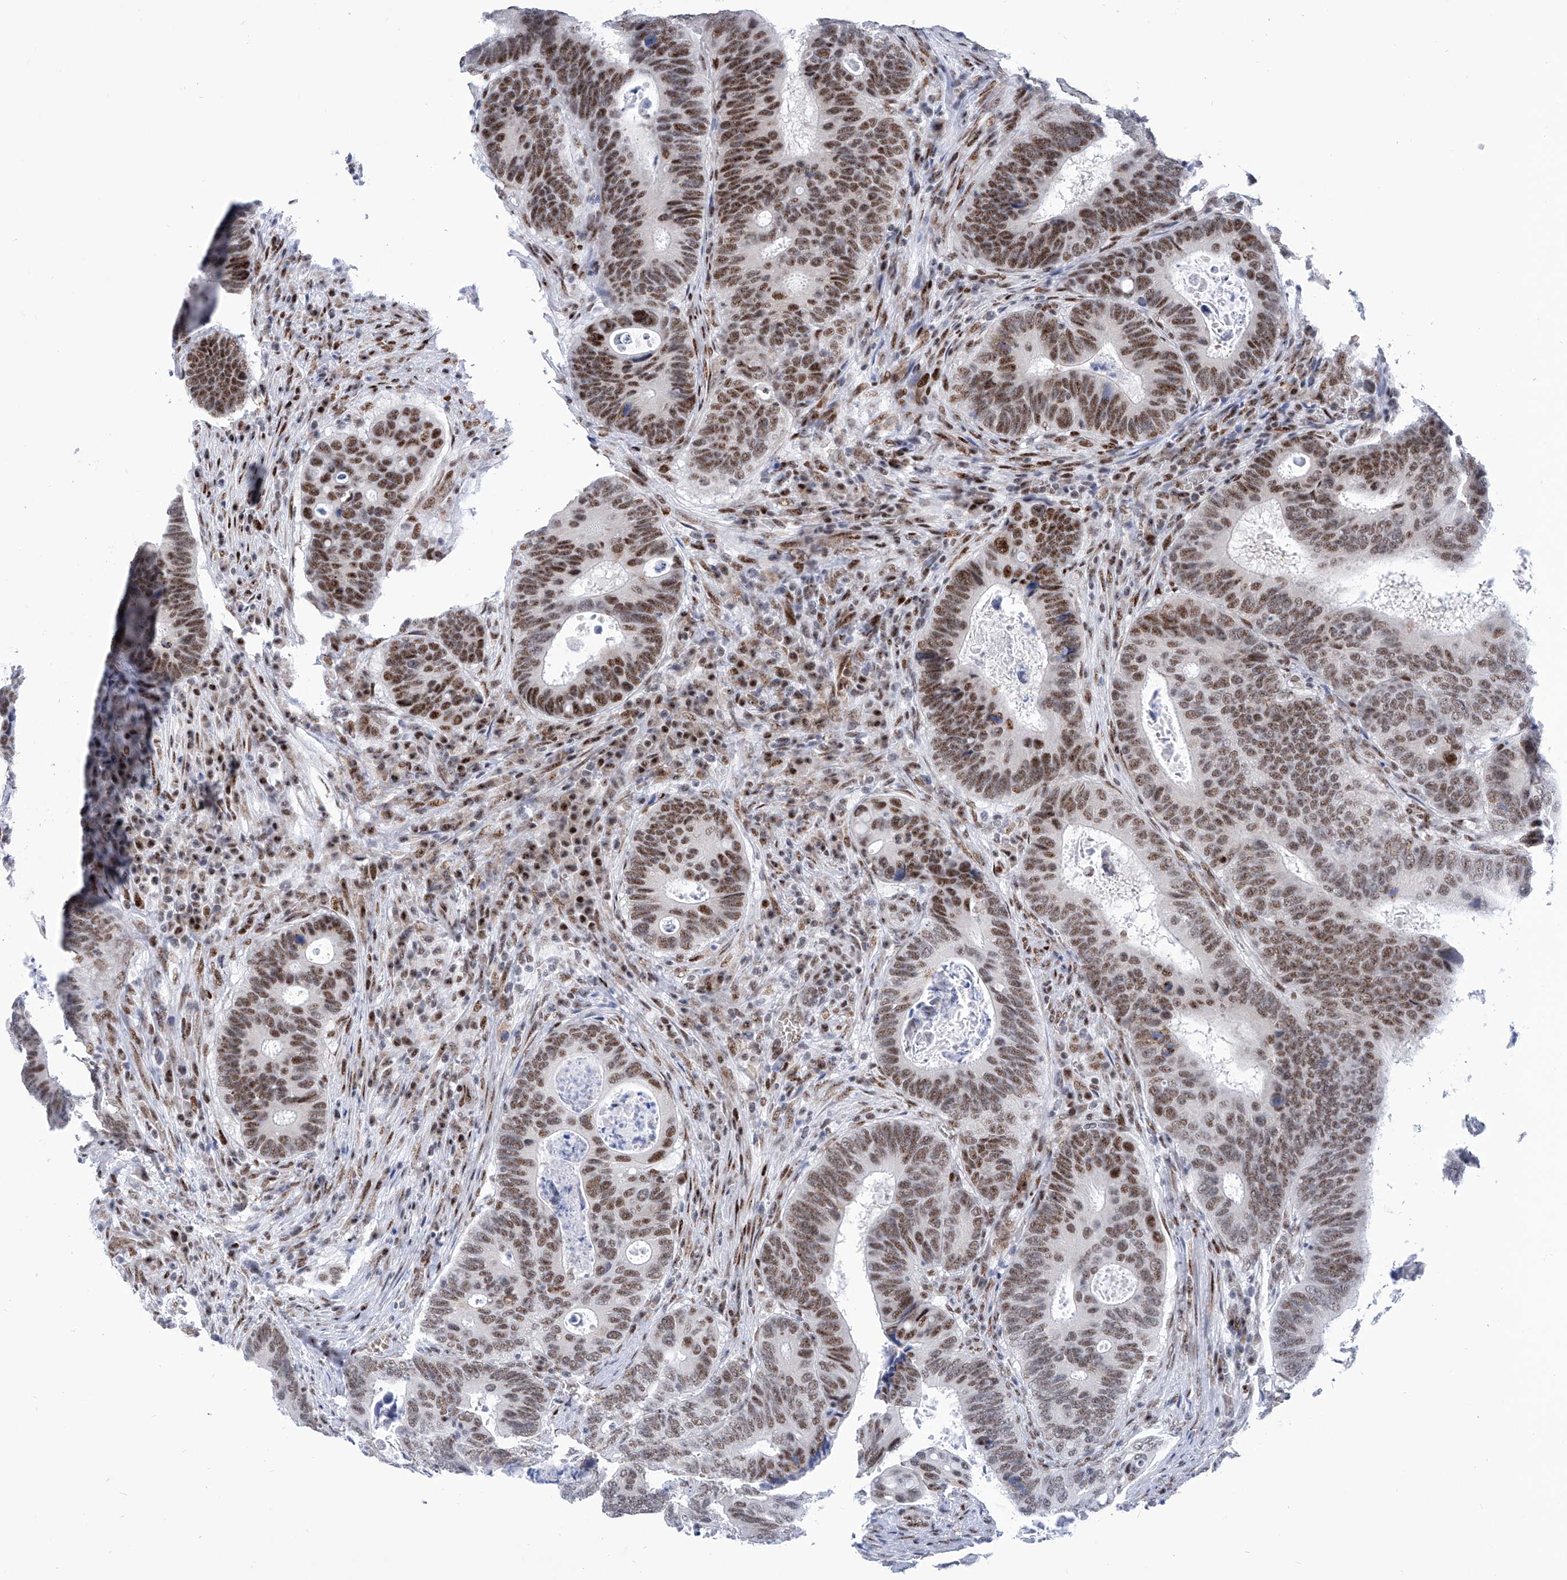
{"staining": {"intensity": "strong", "quantity": "25%-75%", "location": "nuclear"}, "tissue": "colorectal cancer", "cell_type": "Tumor cells", "image_type": "cancer", "snomed": [{"axis": "morphology", "description": "Adenocarcinoma, NOS"}, {"axis": "topography", "description": "Colon"}], "caption": "IHC (DAB) staining of colorectal cancer shows strong nuclear protein staining in approximately 25%-75% of tumor cells. The protein is stained brown, and the nuclei are stained in blue (DAB IHC with brightfield microscopy, high magnification).", "gene": "SART1", "patient": {"sex": "male", "age": 72}}